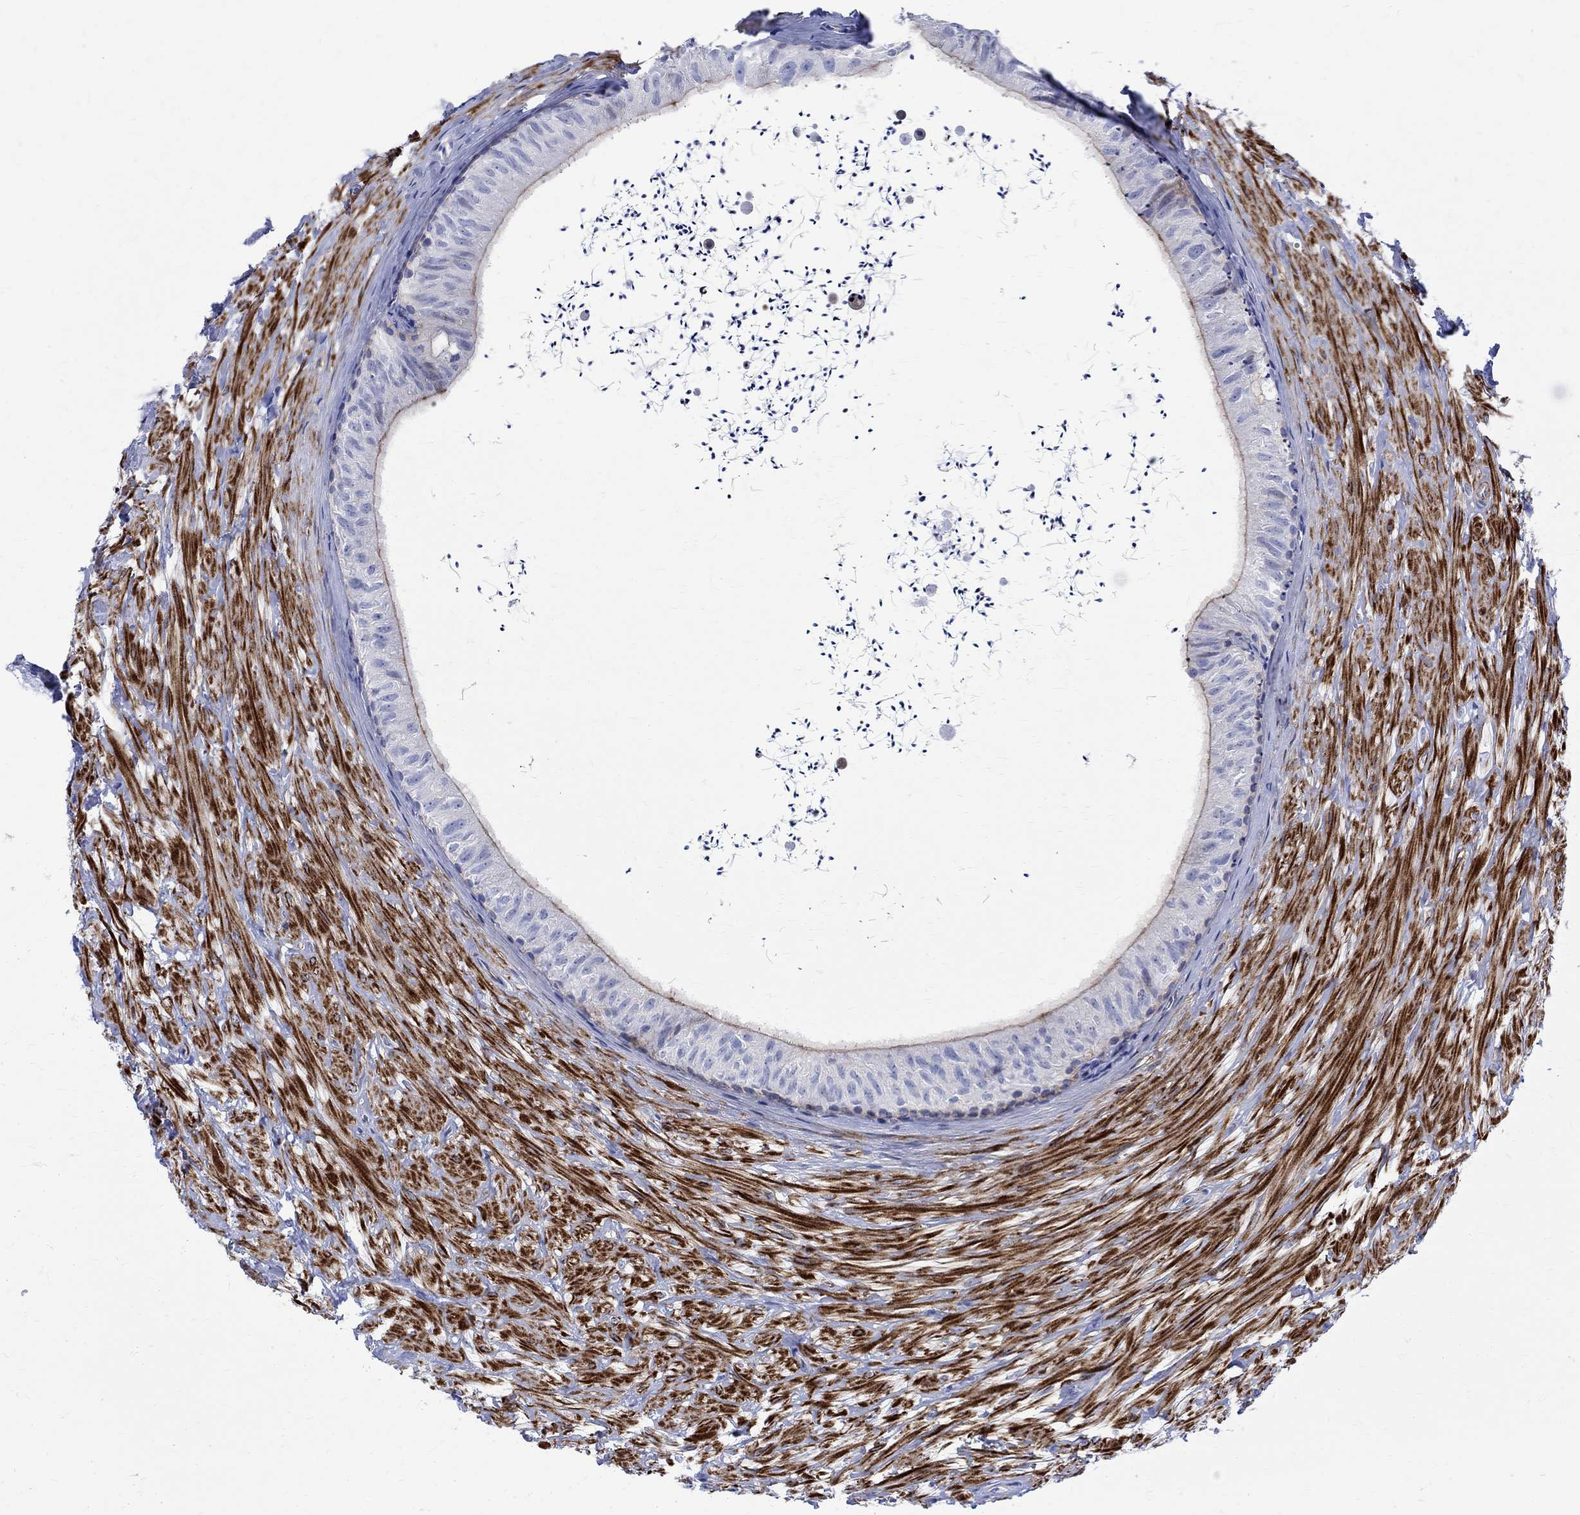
{"staining": {"intensity": "weak", "quantity": "<25%", "location": "cytoplasmic/membranous"}, "tissue": "epididymis", "cell_type": "Glandular cells", "image_type": "normal", "snomed": [{"axis": "morphology", "description": "Normal tissue, NOS"}, {"axis": "topography", "description": "Epididymis"}], "caption": "Histopathology image shows no significant protein expression in glandular cells of unremarkable epididymis. (Immunohistochemistry, brightfield microscopy, high magnification).", "gene": "PARVB", "patient": {"sex": "male", "age": 32}}